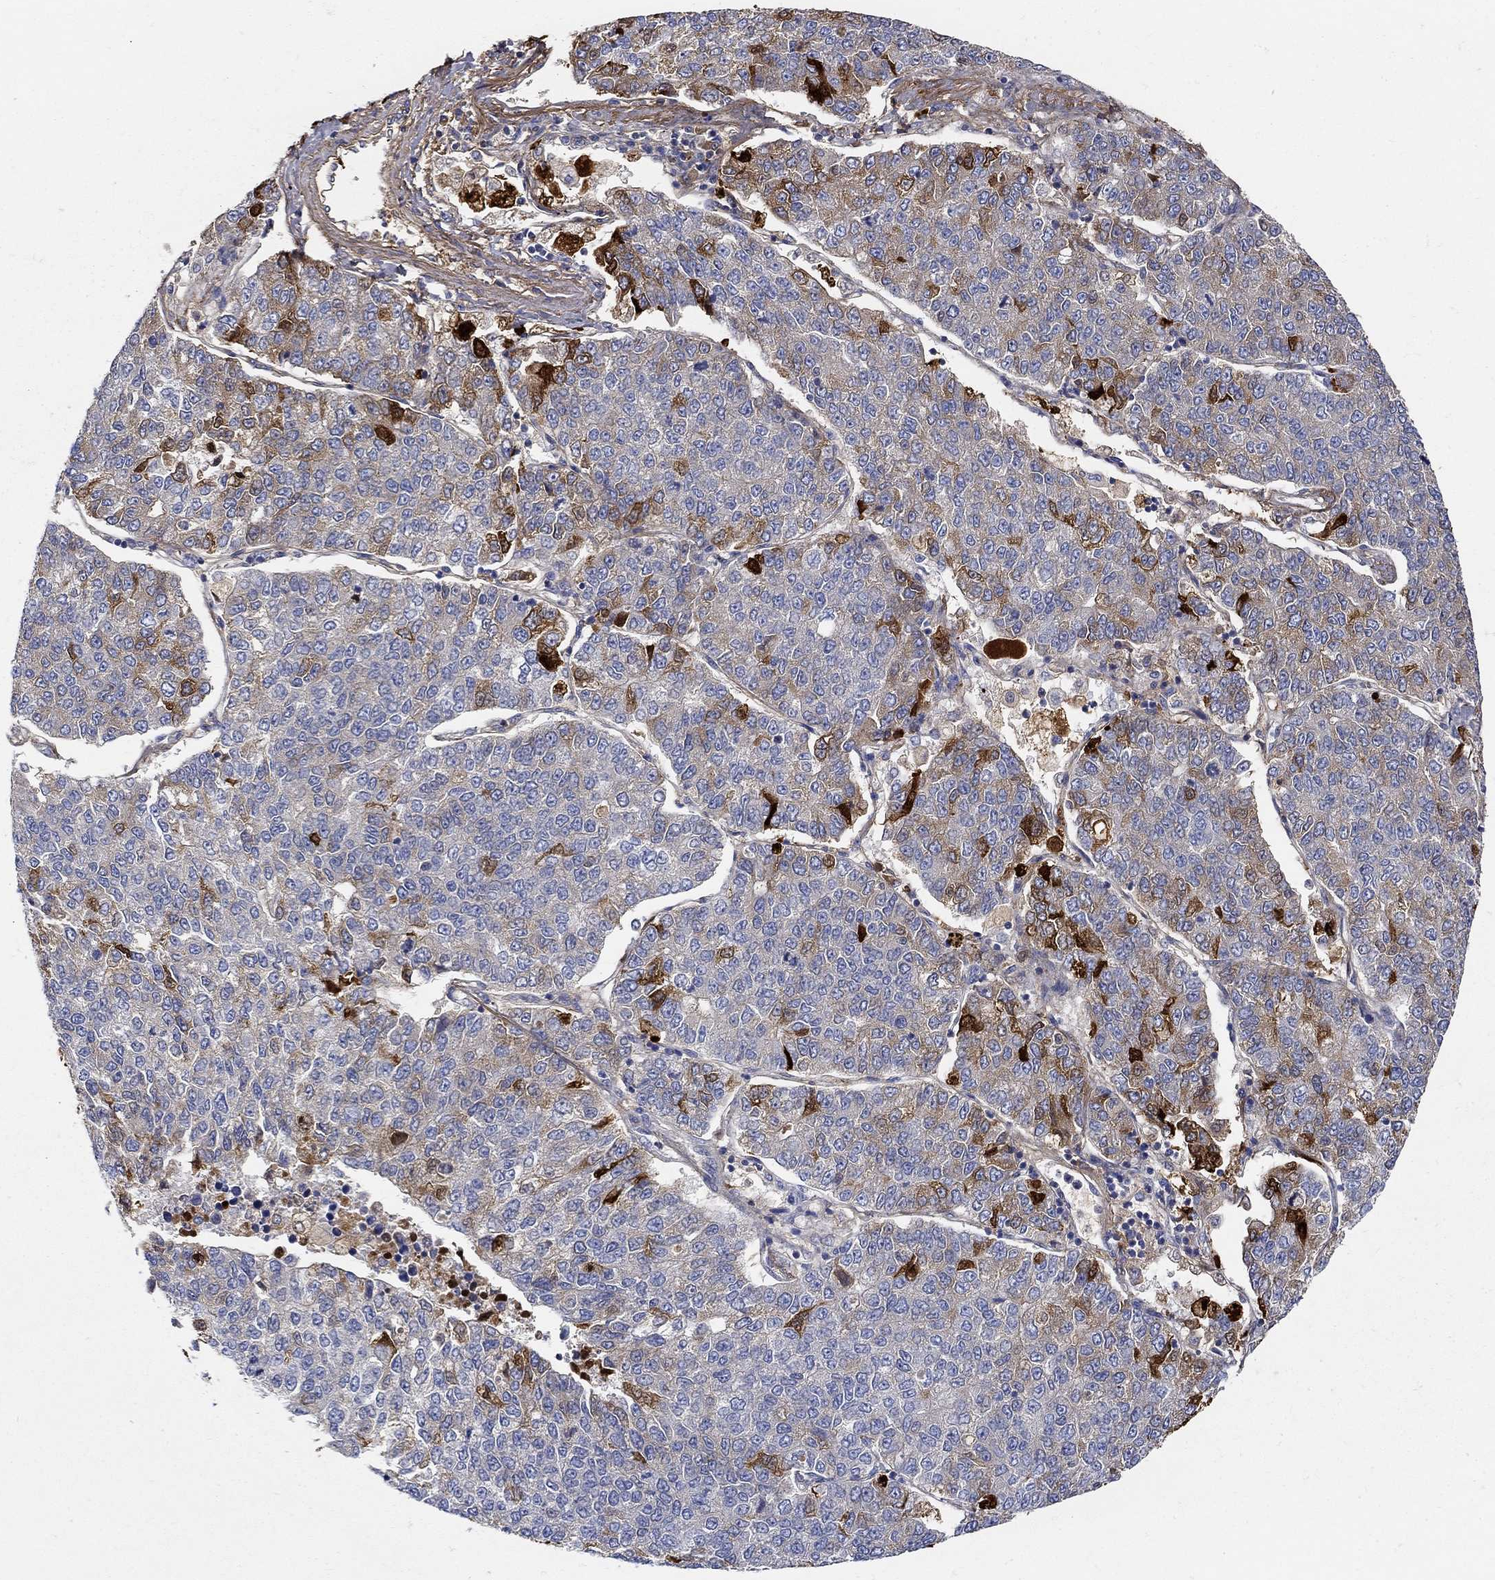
{"staining": {"intensity": "strong", "quantity": "<25%", "location": "cytoplasmic/membranous"}, "tissue": "lung cancer", "cell_type": "Tumor cells", "image_type": "cancer", "snomed": [{"axis": "morphology", "description": "Adenocarcinoma, NOS"}, {"axis": "topography", "description": "Lung"}], "caption": "The photomicrograph reveals immunohistochemical staining of adenocarcinoma (lung). There is strong cytoplasmic/membranous positivity is present in approximately <25% of tumor cells. Using DAB (brown) and hematoxylin (blue) stains, captured at high magnification using brightfield microscopy.", "gene": "TGFBI", "patient": {"sex": "male", "age": 49}}